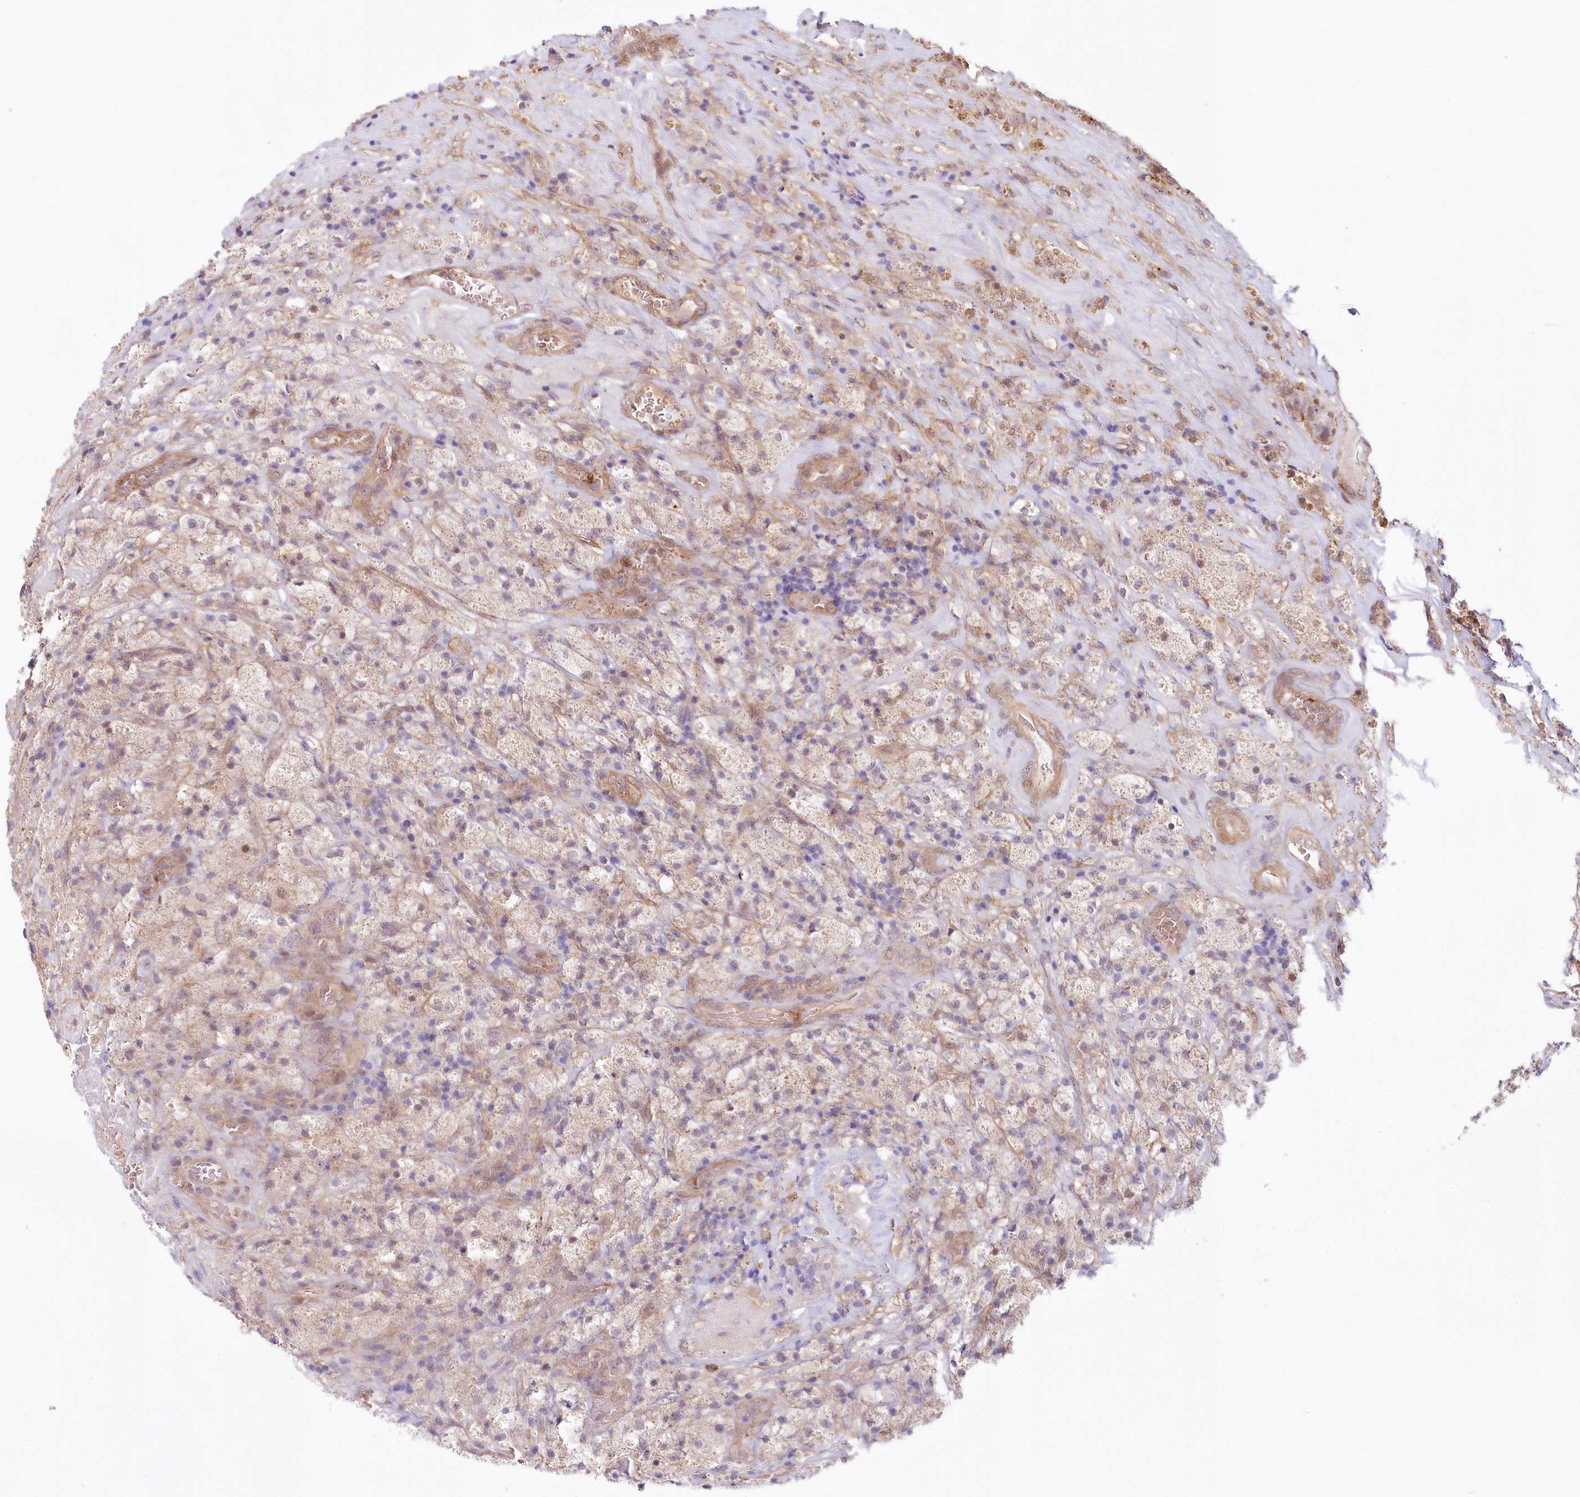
{"staining": {"intensity": "negative", "quantity": "none", "location": "none"}, "tissue": "glioma", "cell_type": "Tumor cells", "image_type": "cancer", "snomed": [{"axis": "morphology", "description": "Glioma, malignant, High grade"}, {"axis": "topography", "description": "Brain"}], "caption": "Immunohistochemistry (IHC) image of neoplastic tissue: human glioma stained with DAB displays no significant protein expression in tumor cells. (IHC, brightfield microscopy, high magnification).", "gene": "TUBGCP2", "patient": {"sex": "male", "age": 69}}